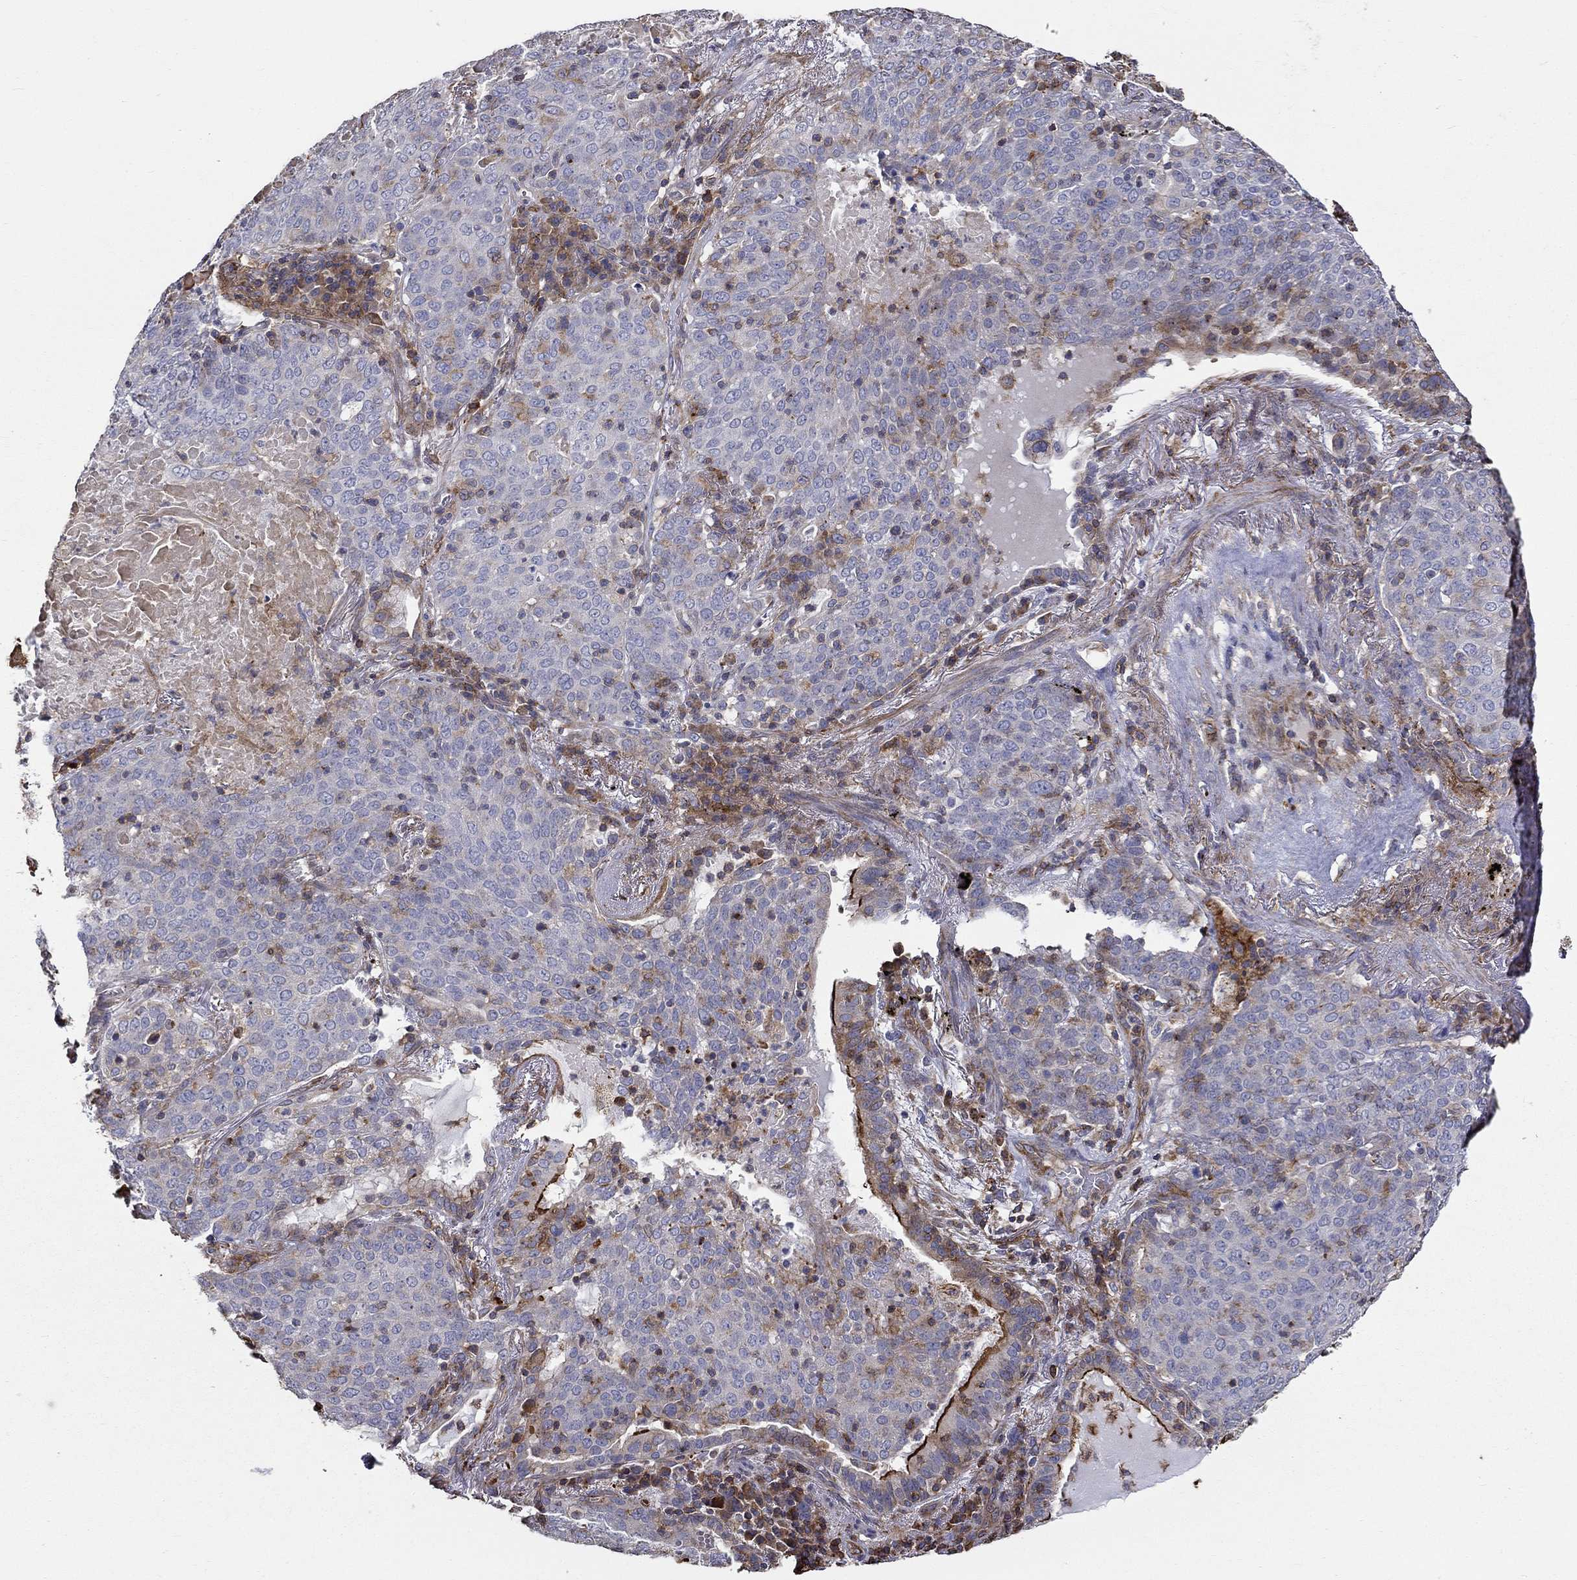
{"staining": {"intensity": "strong", "quantity": "<25%", "location": "cytoplasmic/membranous"}, "tissue": "lung cancer", "cell_type": "Tumor cells", "image_type": "cancer", "snomed": [{"axis": "morphology", "description": "Squamous cell carcinoma, NOS"}, {"axis": "topography", "description": "Lung"}], "caption": "High-magnification brightfield microscopy of lung cancer (squamous cell carcinoma) stained with DAB (3,3'-diaminobenzidine) (brown) and counterstained with hematoxylin (blue). tumor cells exhibit strong cytoplasmic/membranous positivity is seen in about<25% of cells.", "gene": "NPHP1", "patient": {"sex": "male", "age": 82}}